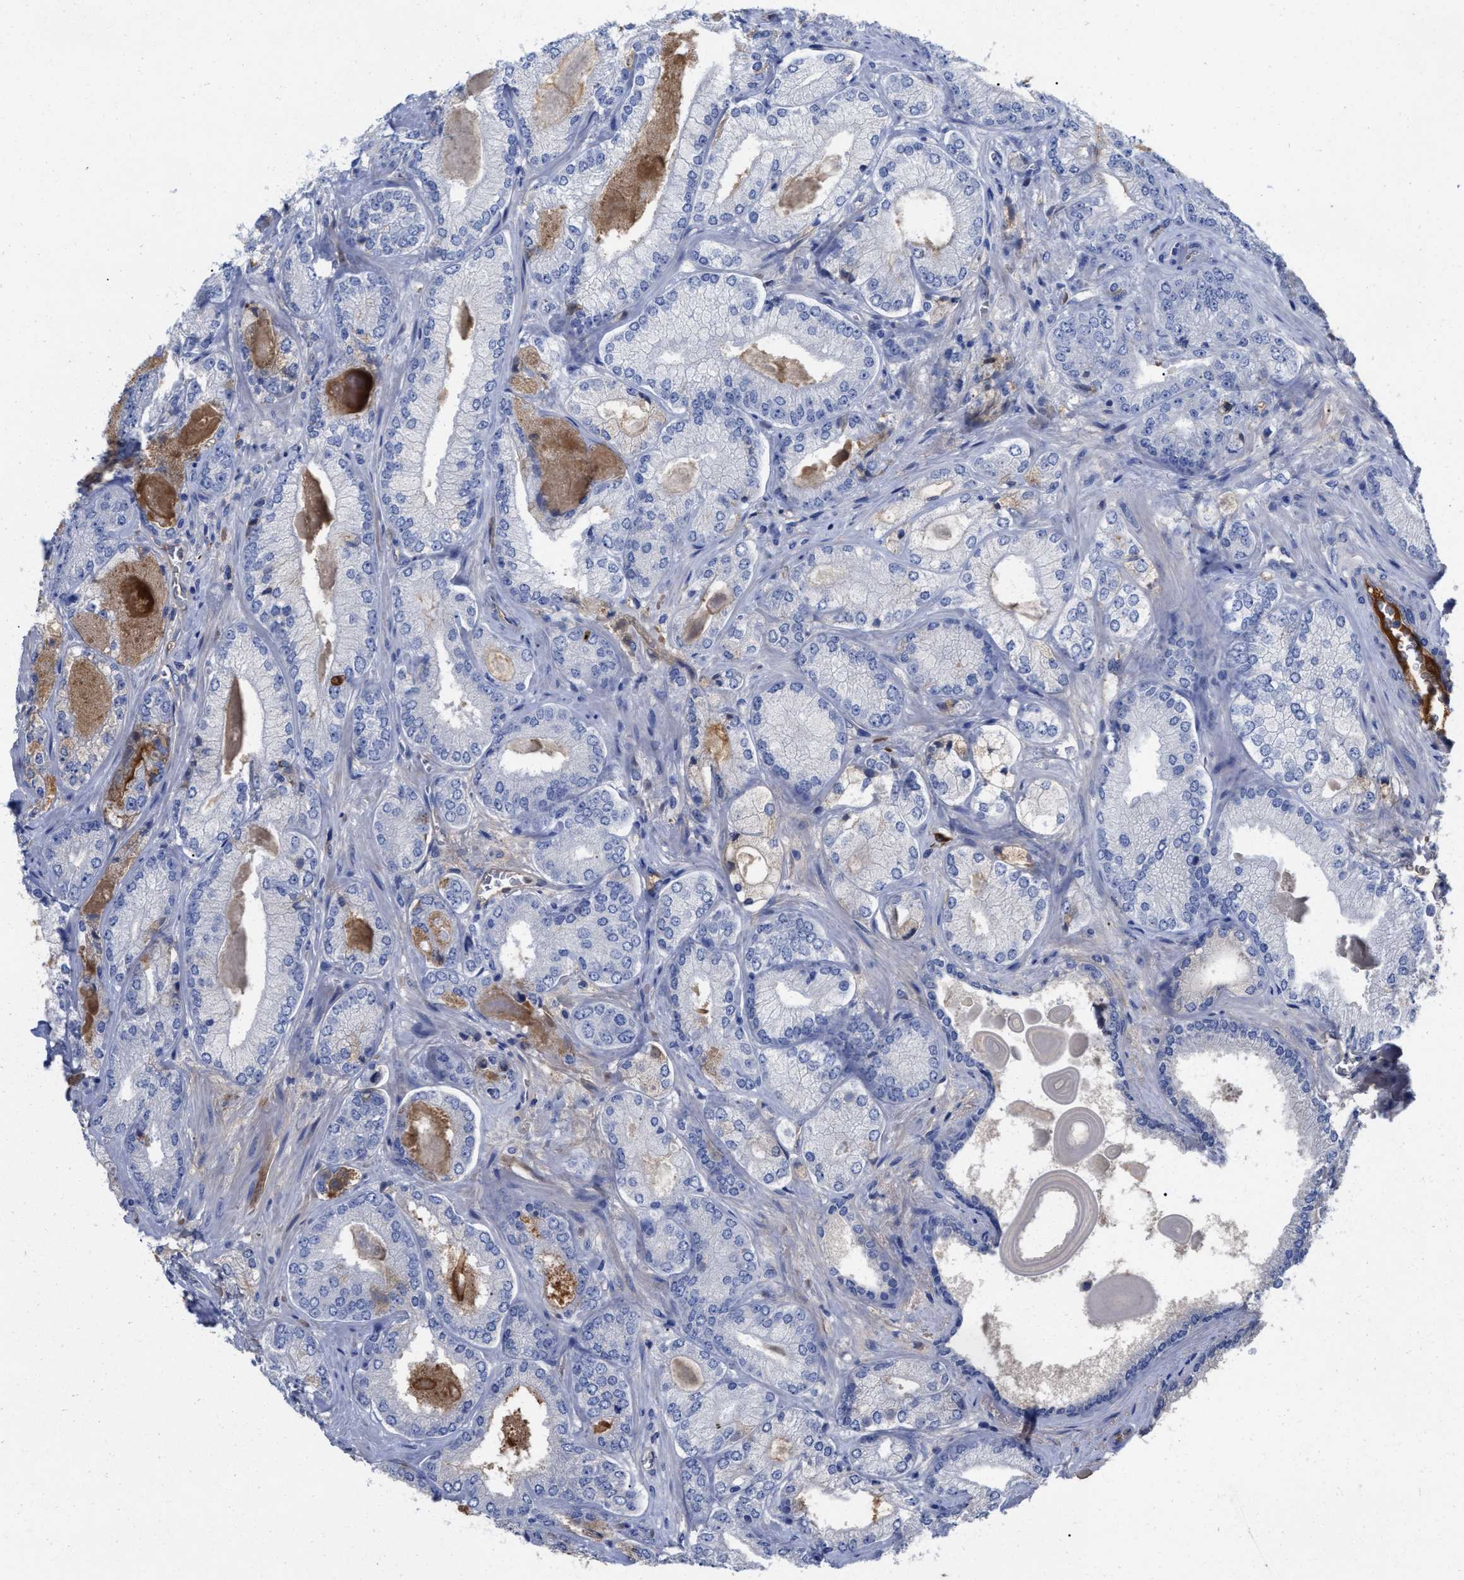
{"staining": {"intensity": "negative", "quantity": "none", "location": "none"}, "tissue": "prostate cancer", "cell_type": "Tumor cells", "image_type": "cancer", "snomed": [{"axis": "morphology", "description": "Adenocarcinoma, Low grade"}, {"axis": "topography", "description": "Prostate"}], "caption": "DAB immunohistochemical staining of prostate adenocarcinoma (low-grade) shows no significant positivity in tumor cells.", "gene": "IGHV5-51", "patient": {"sex": "male", "age": 65}}